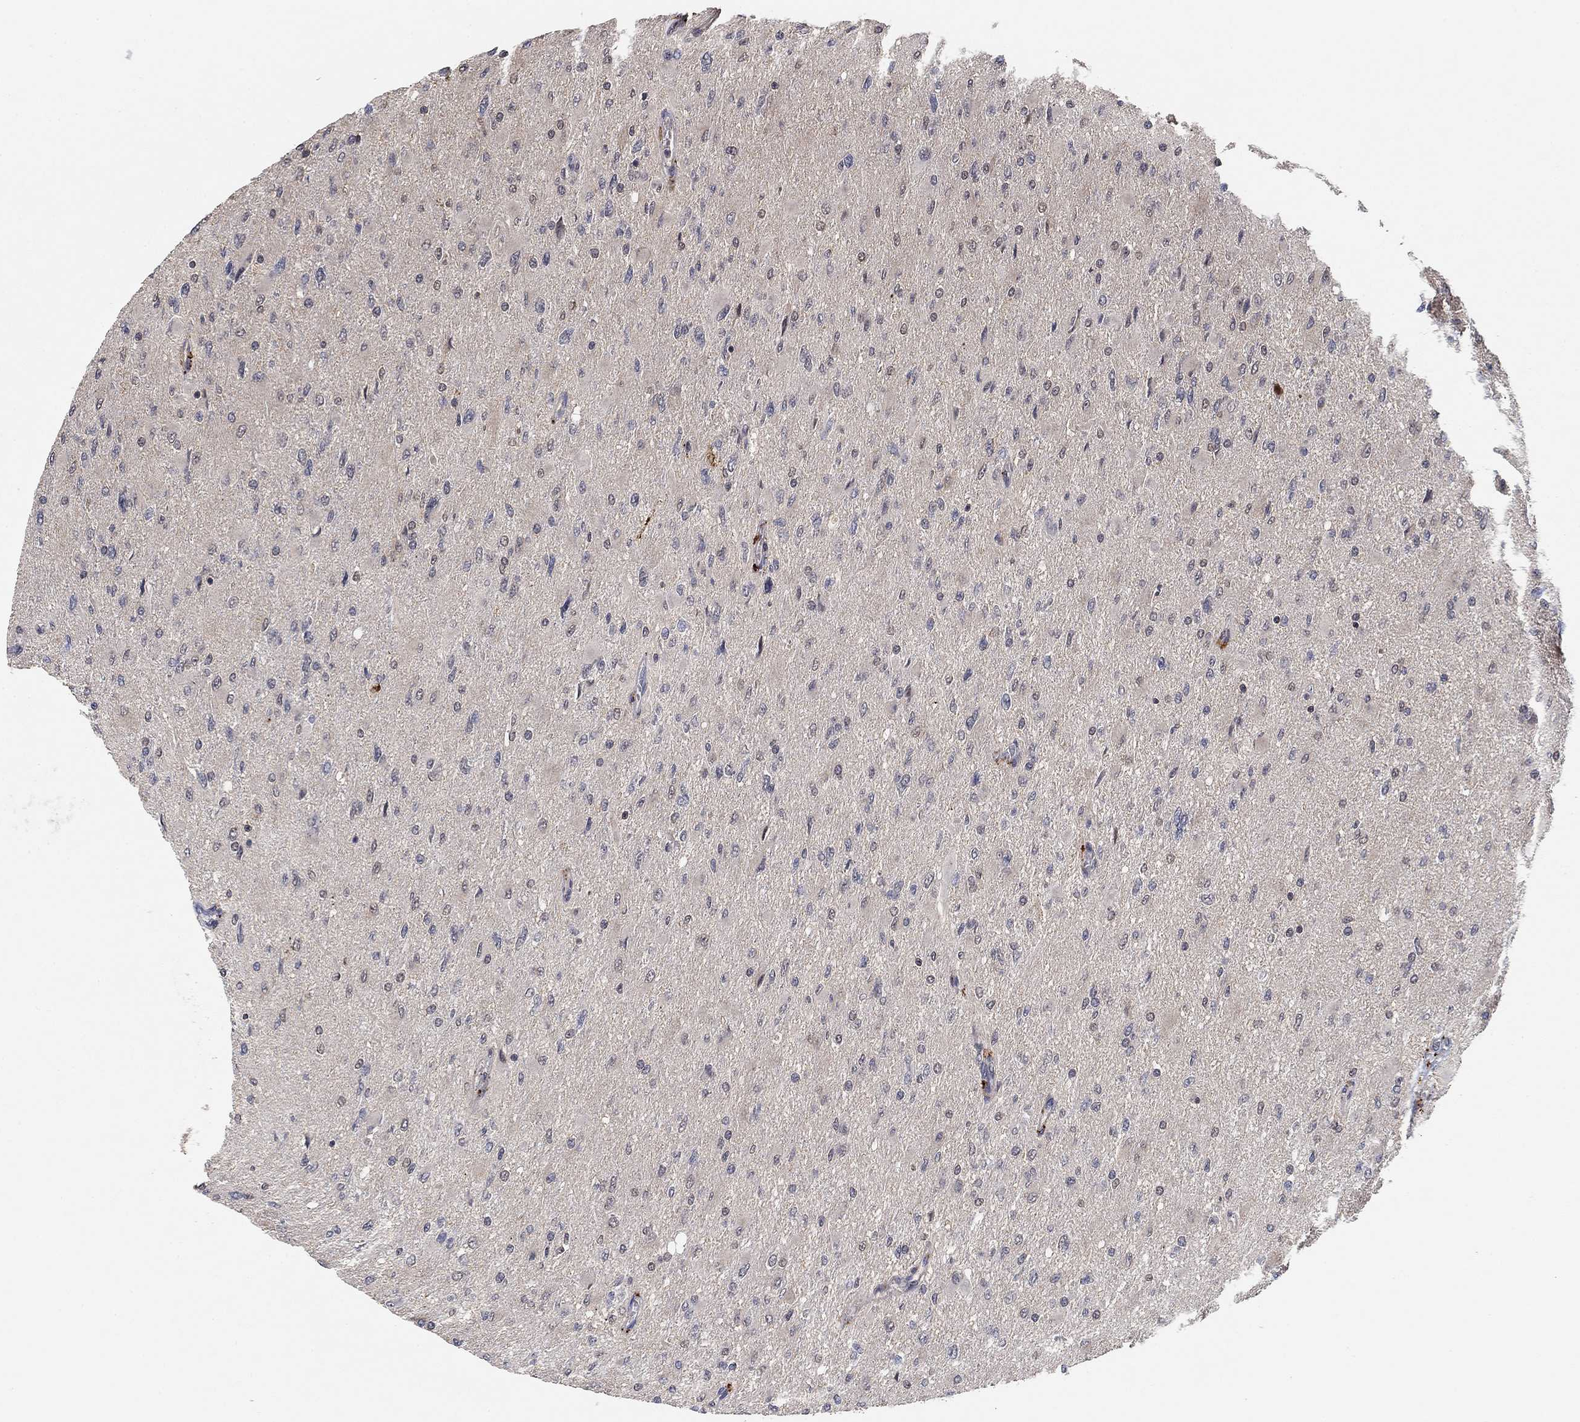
{"staining": {"intensity": "negative", "quantity": "none", "location": "none"}, "tissue": "glioma", "cell_type": "Tumor cells", "image_type": "cancer", "snomed": [{"axis": "morphology", "description": "Glioma, malignant, High grade"}, {"axis": "topography", "description": "Cerebral cortex"}], "caption": "This is an immunohistochemistry (IHC) image of human malignant high-grade glioma. There is no expression in tumor cells.", "gene": "CCDC43", "patient": {"sex": "female", "age": 36}}